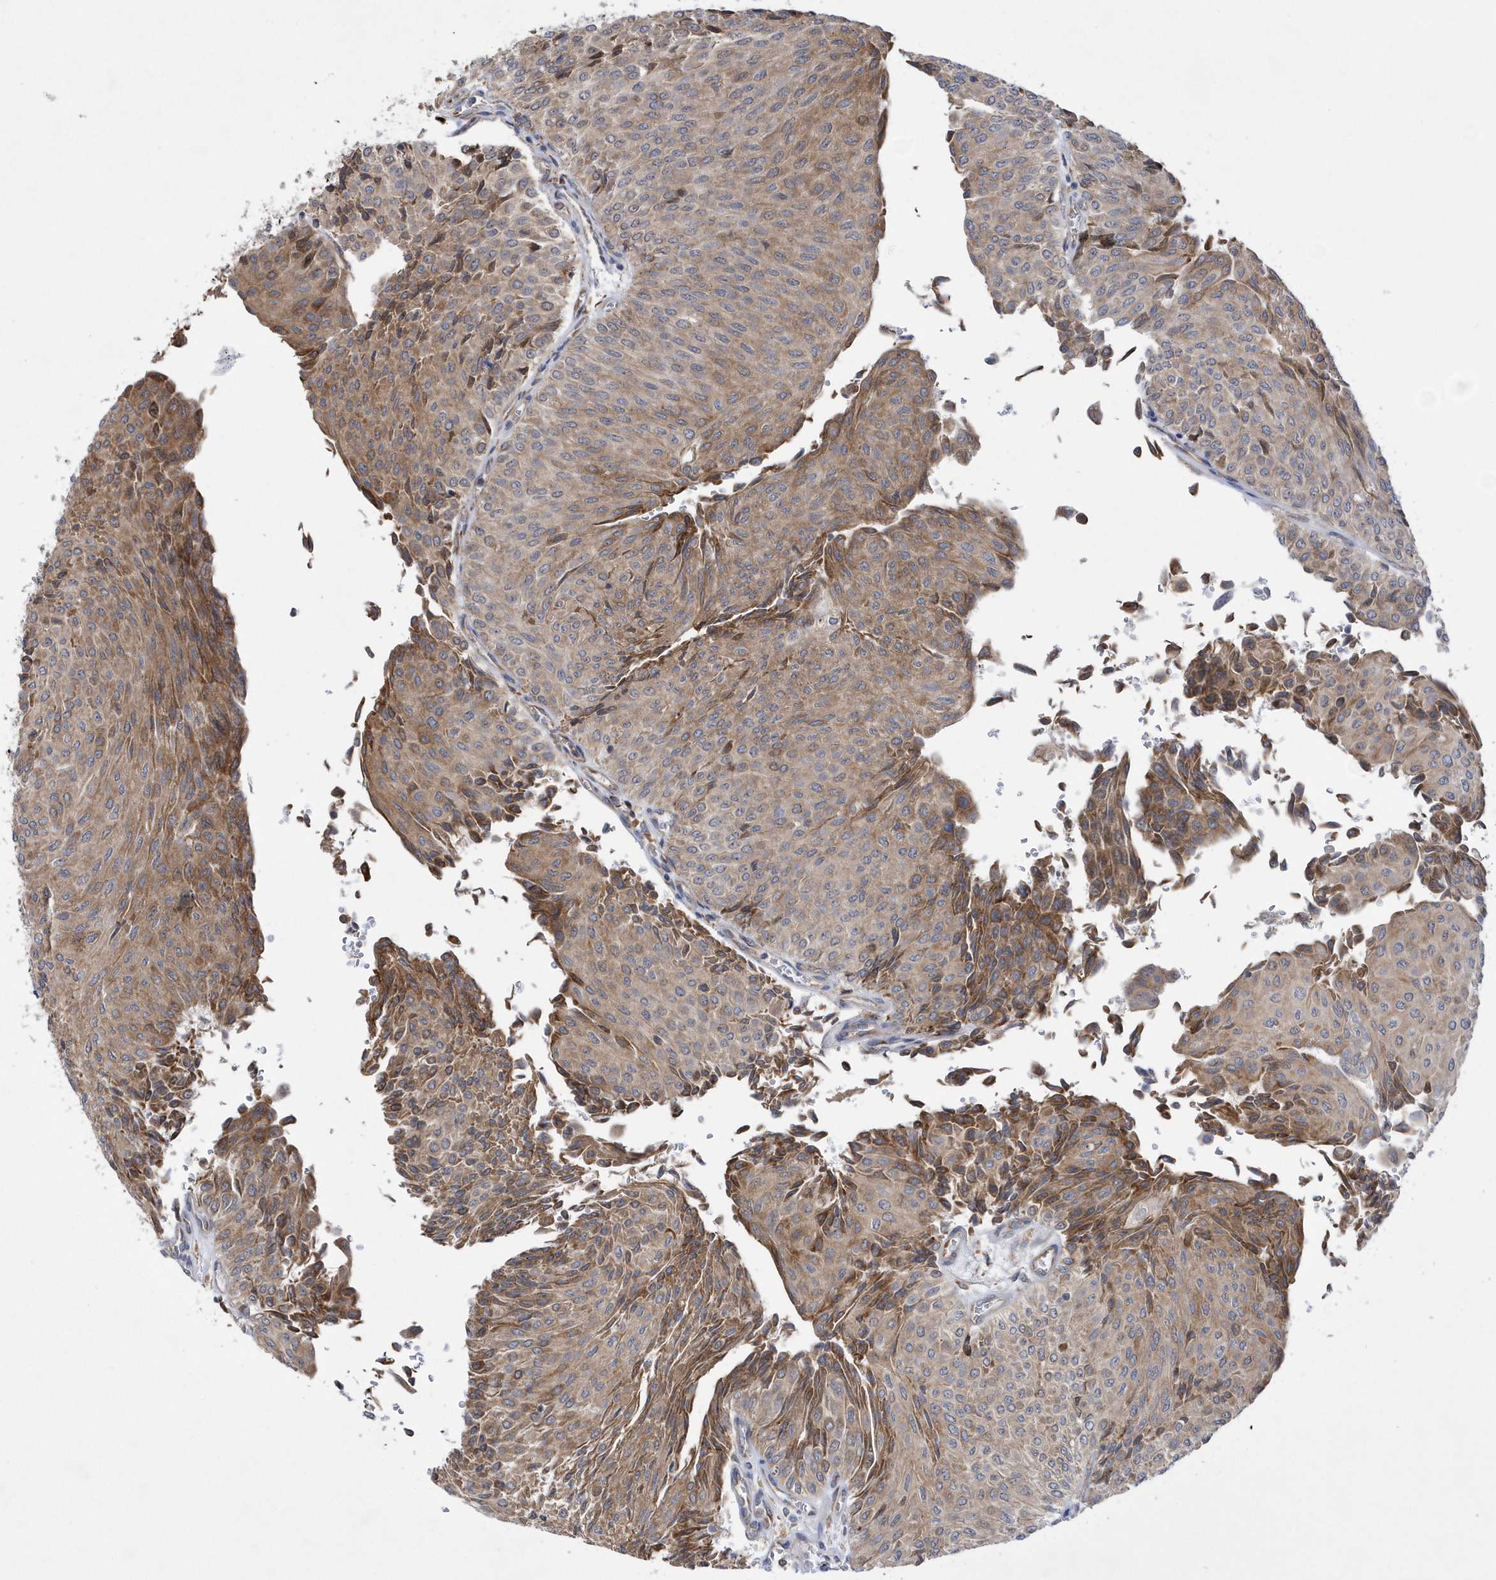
{"staining": {"intensity": "moderate", "quantity": ">75%", "location": "cytoplasmic/membranous"}, "tissue": "urothelial cancer", "cell_type": "Tumor cells", "image_type": "cancer", "snomed": [{"axis": "morphology", "description": "Urothelial carcinoma, Low grade"}, {"axis": "topography", "description": "Urinary bladder"}], "caption": "This is an image of immunohistochemistry (IHC) staining of urothelial carcinoma (low-grade), which shows moderate expression in the cytoplasmic/membranous of tumor cells.", "gene": "MED31", "patient": {"sex": "male", "age": 78}}